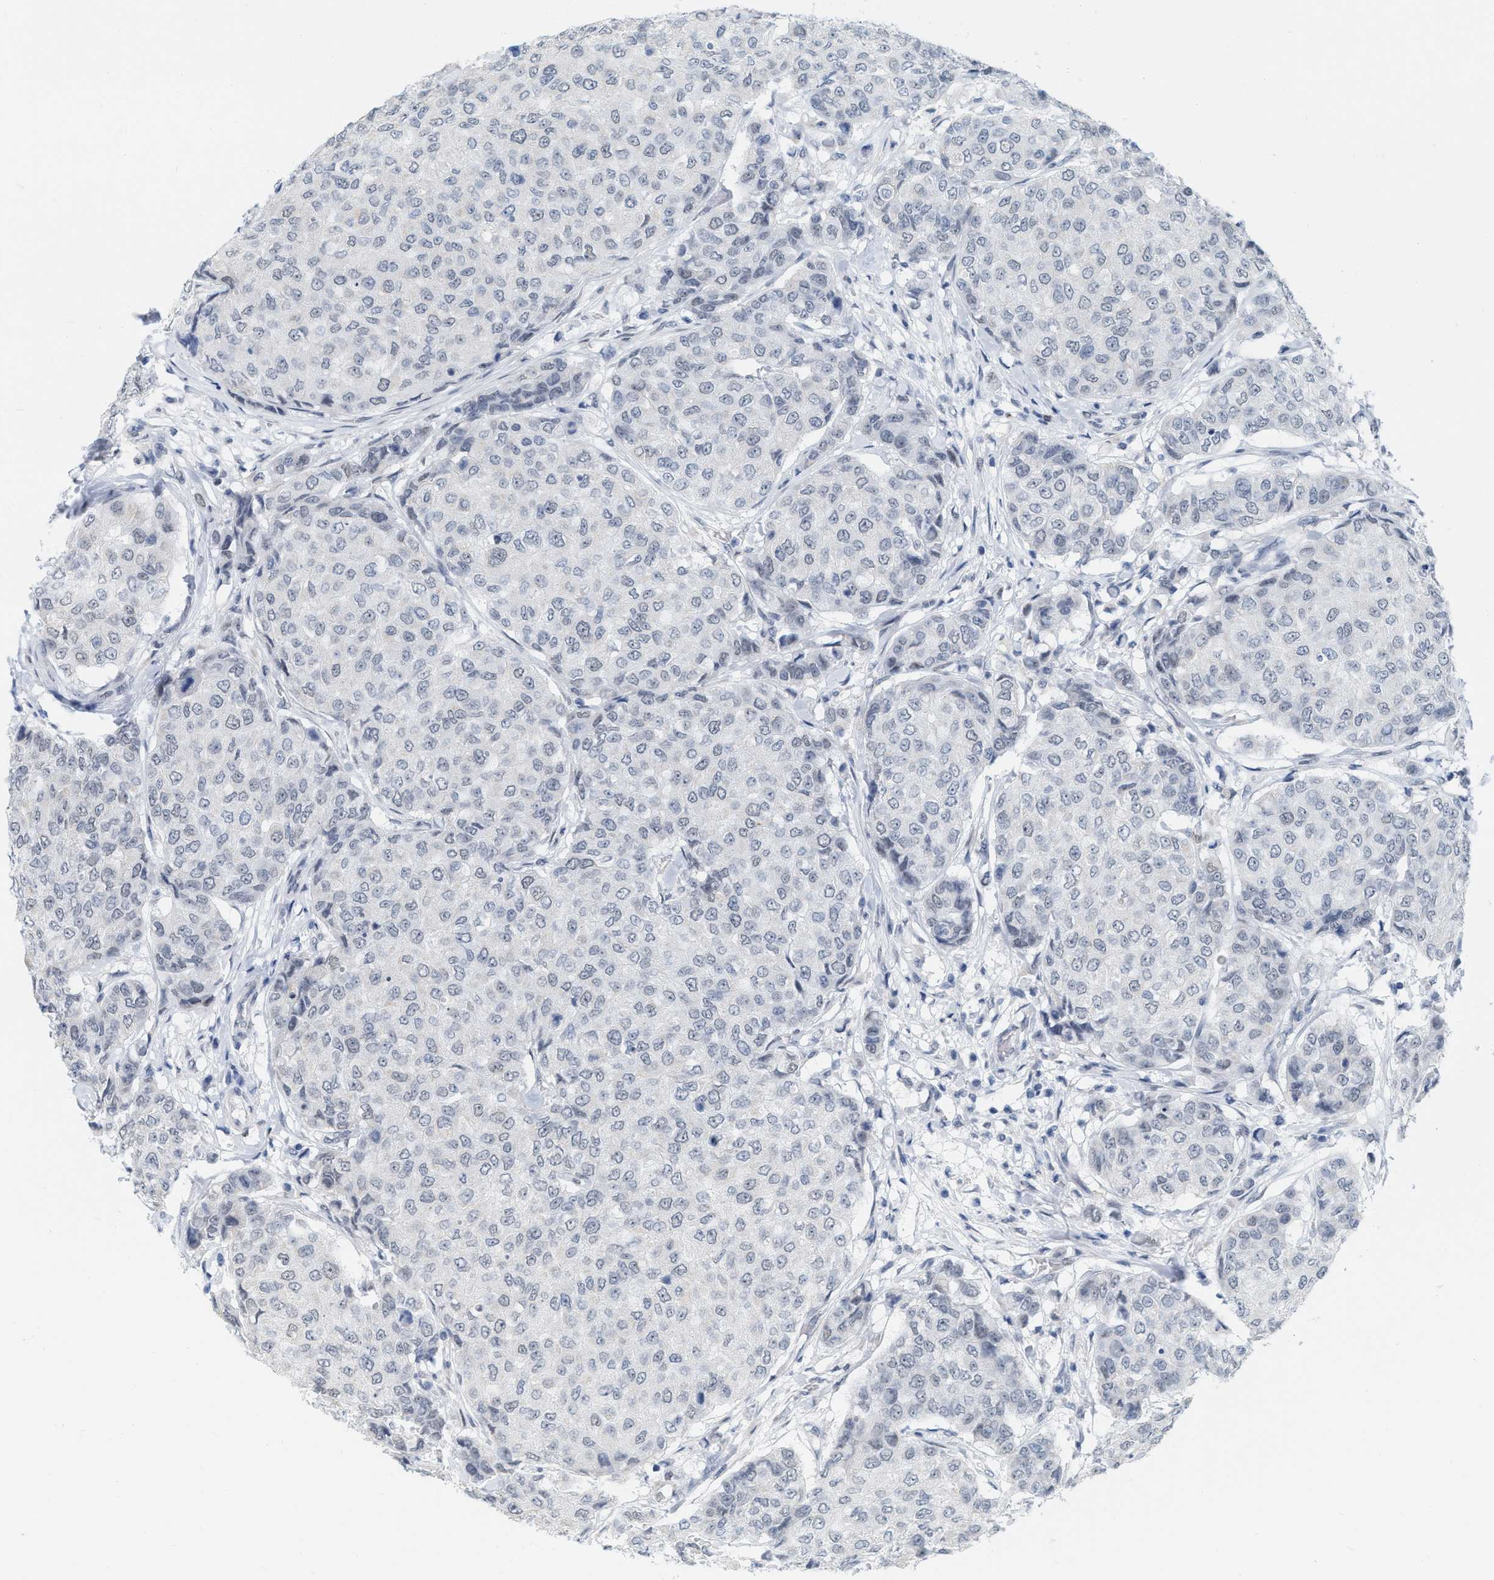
{"staining": {"intensity": "weak", "quantity": "<25%", "location": "nuclear"}, "tissue": "breast cancer", "cell_type": "Tumor cells", "image_type": "cancer", "snomed": [{"axis": "morphology", "description": "Duct carcinoma"}, {"axis": "topography", "description": "Breast"}], "caption": "This is a histopathology image of immunohistochemistry staining of breast cancer (infiltrating ductal carcinoma), which shows no expression in tumor cells.", "gene": "XIRP1", "patient": {"sex": "female", "age": 27}}